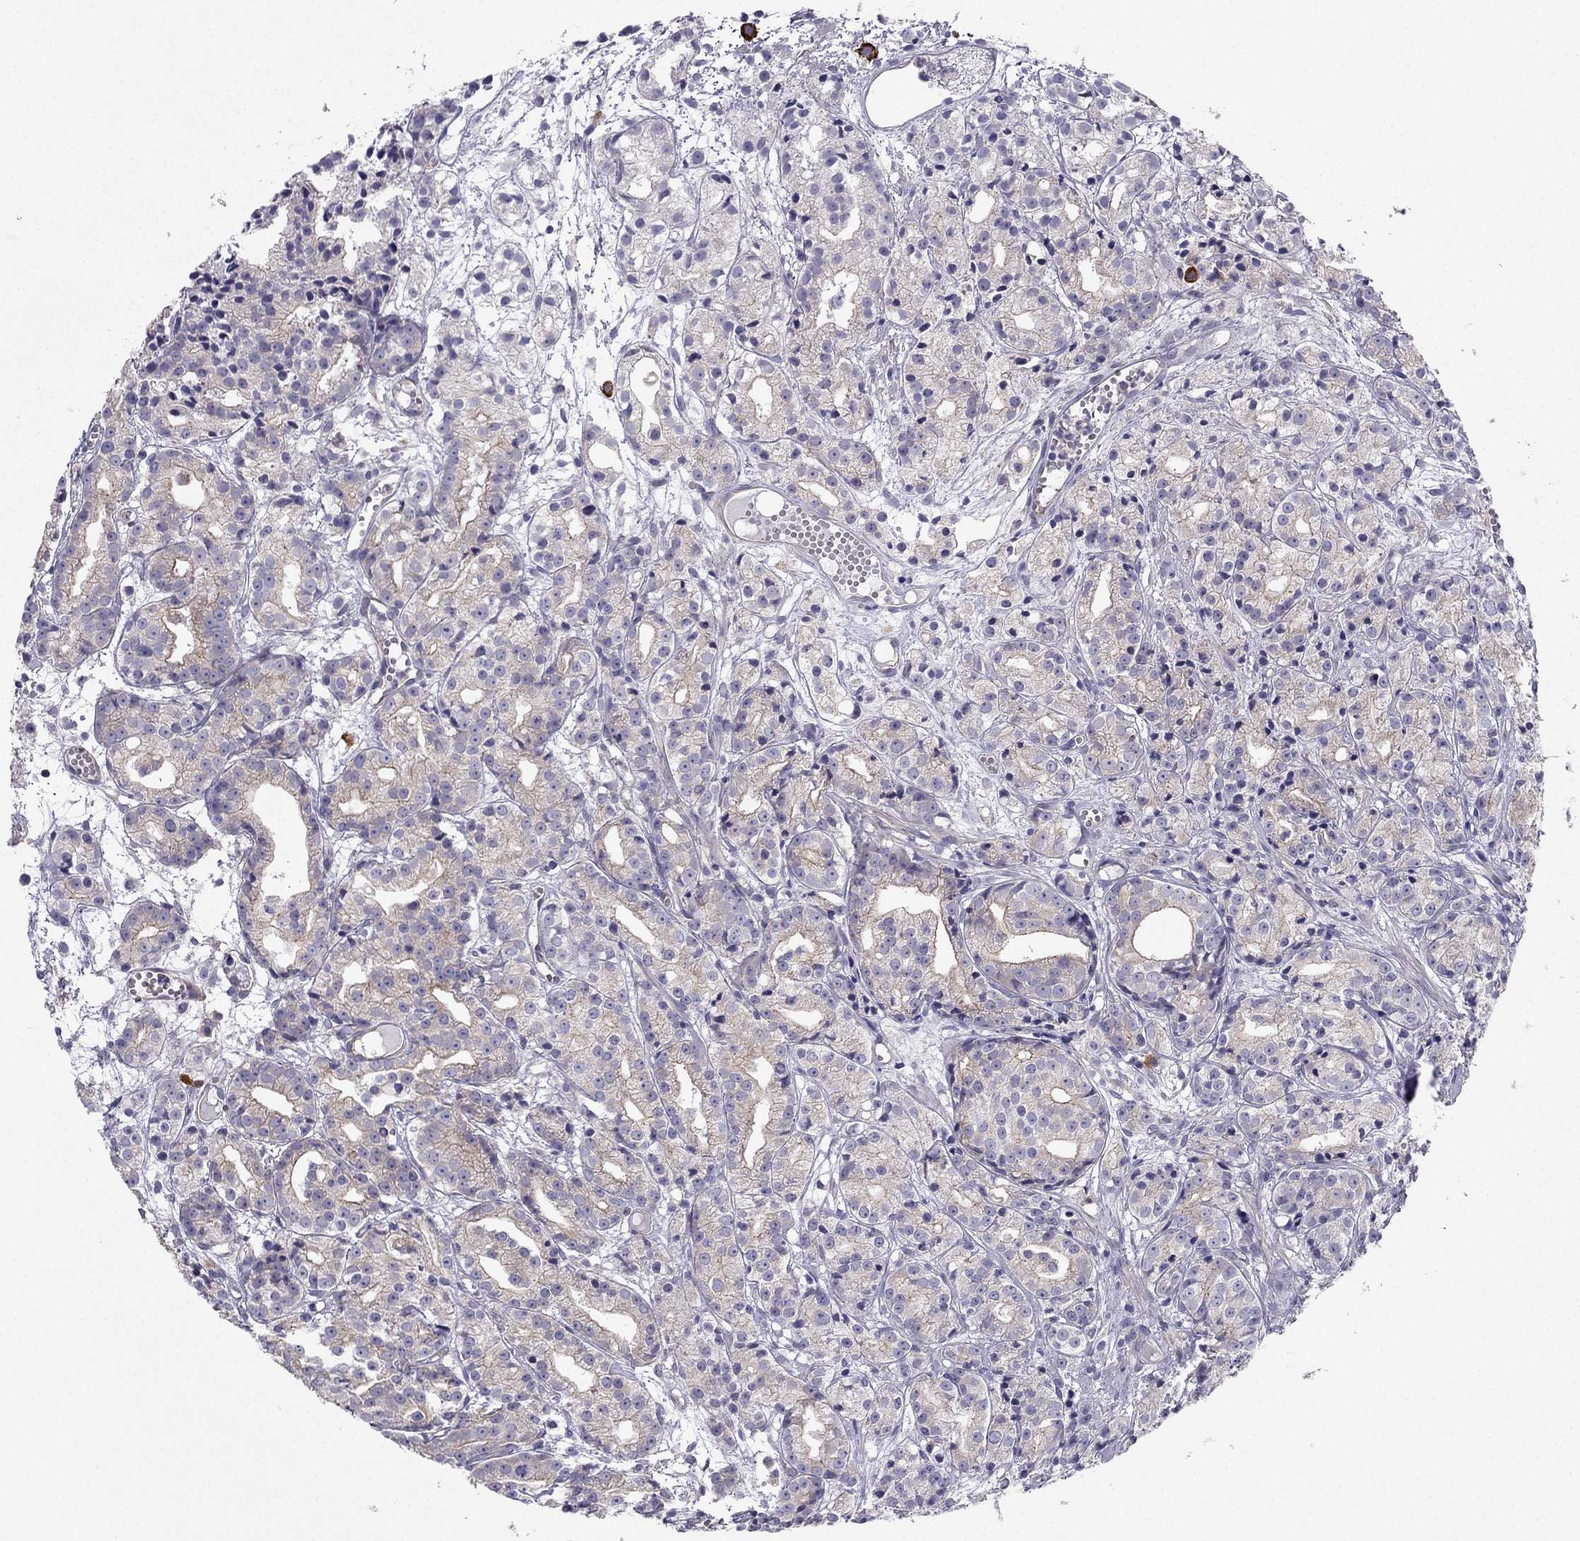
{"staining": {"intensity": "weak", "quantity": "25%-75%", "location": "cytoplasmic/membranous"}, "tissue": "prostate cancer", "cell_type": "Tumor cells", "image_type": "cancer", "snomed": [{"axis": "morphology", "description": "Adenocarcinoma, Medium grade"}, {"axis": "topography", "description": "Prostate"}], "caption": "A low amount of weak cytoplasmic/membranous staining is present in approximately 25%-75% of tumor cells in prostate medium-grade adenocarcinoma tissue. (brown staining indicates protein expression, while blue staining denotes nuclei).", "gene": "ENOX1", "patient": {"sex": "male", "age": 74}}